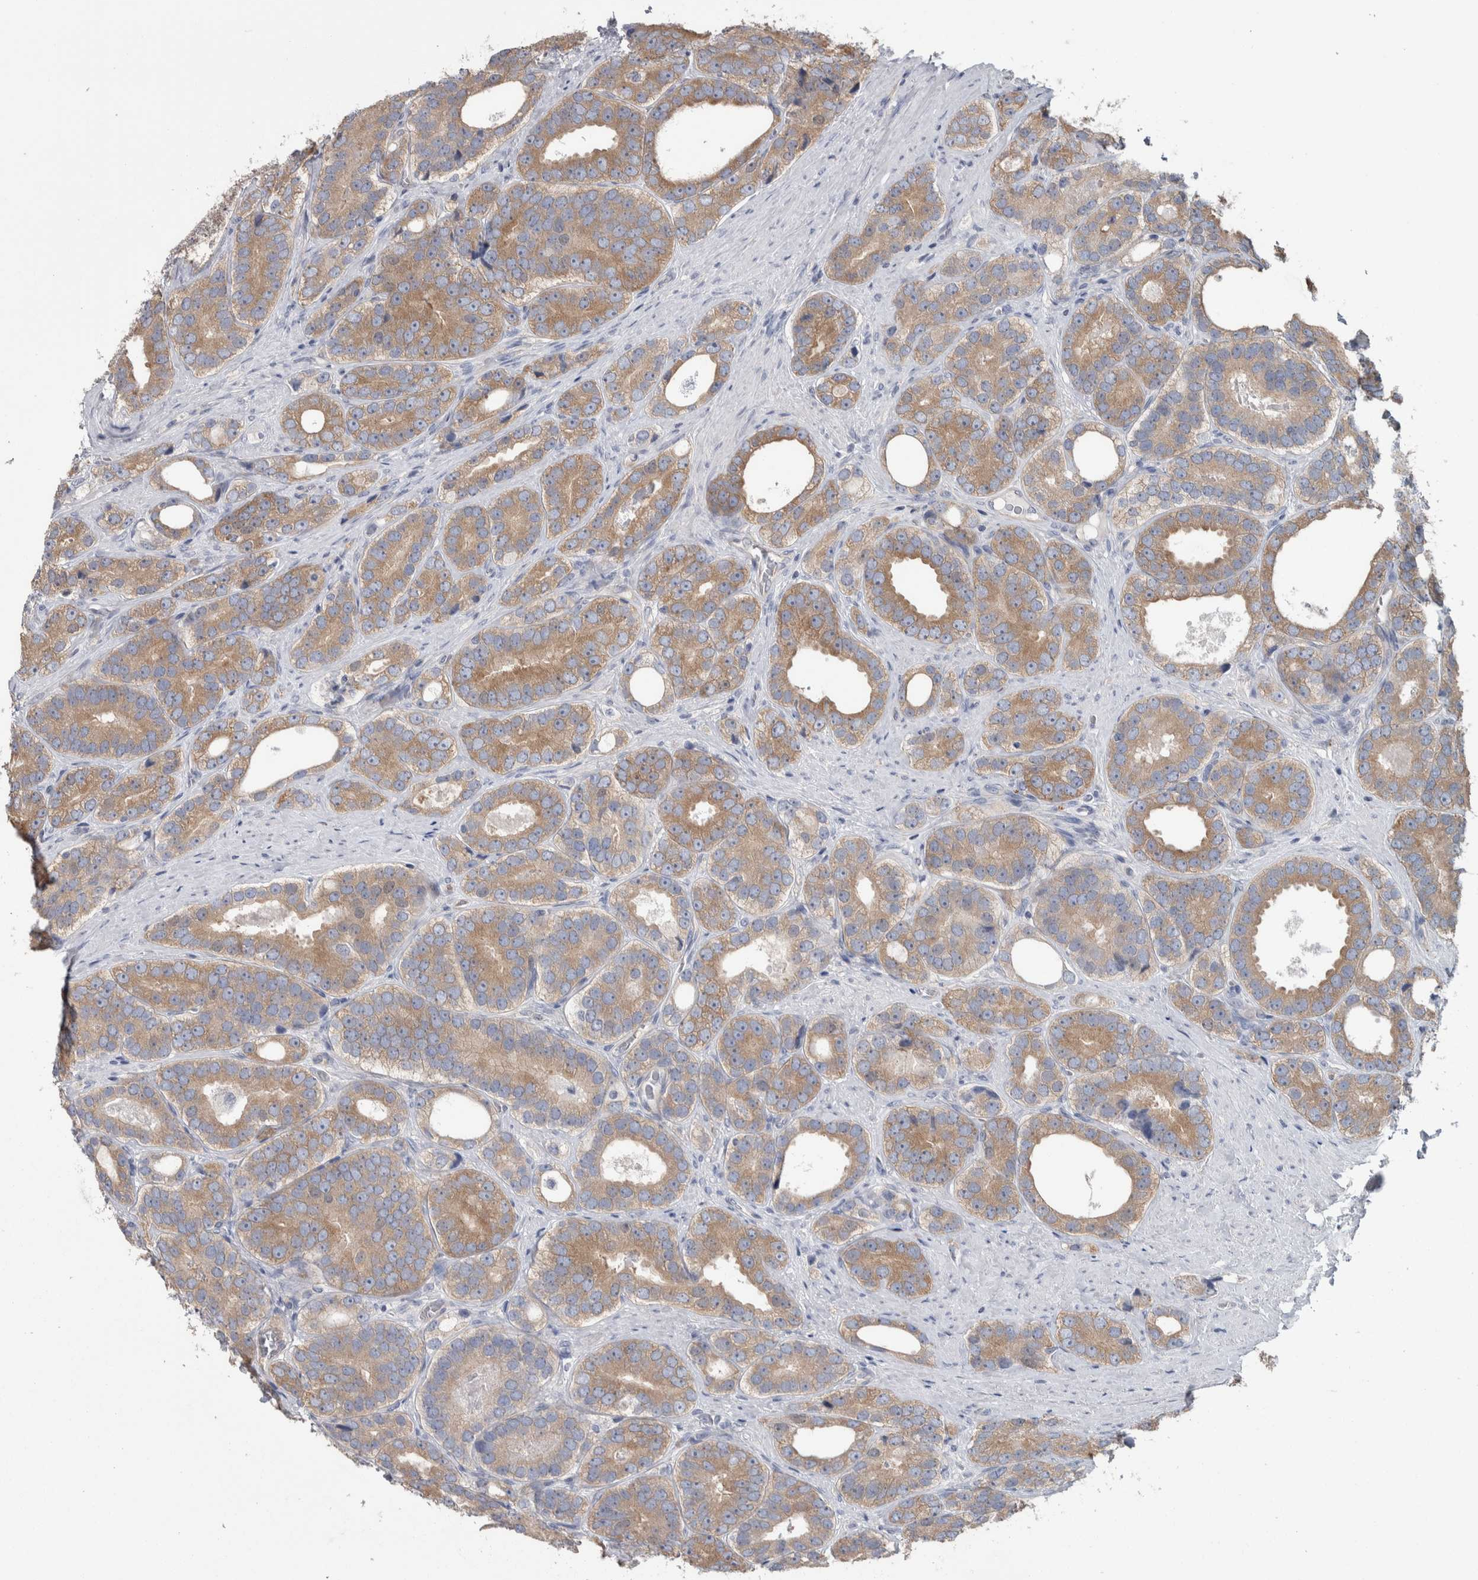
{"staining": {"intensity": "moderate", "quantity": ">75%", "location": "cytoplasmic/membranous"}, "tissue": "prostate cancer", "cell_type": "Tumor cells", "image_type": "cancer", "snomed": [{"axis": "morphology", "description": "Adenocarcinoma, High grade"}, {"axis": "topography", "description": "Prostate"}], "caption": "Immunohistochemical staining of prostate adenocarcinoma (high-grade) demonstrates medium levels of moderate cytoplasmic/membranous protein positivity in about >75% of tumor cells.", "gene": "GPHN", "patient": {"sex": "male", "age": 56}}